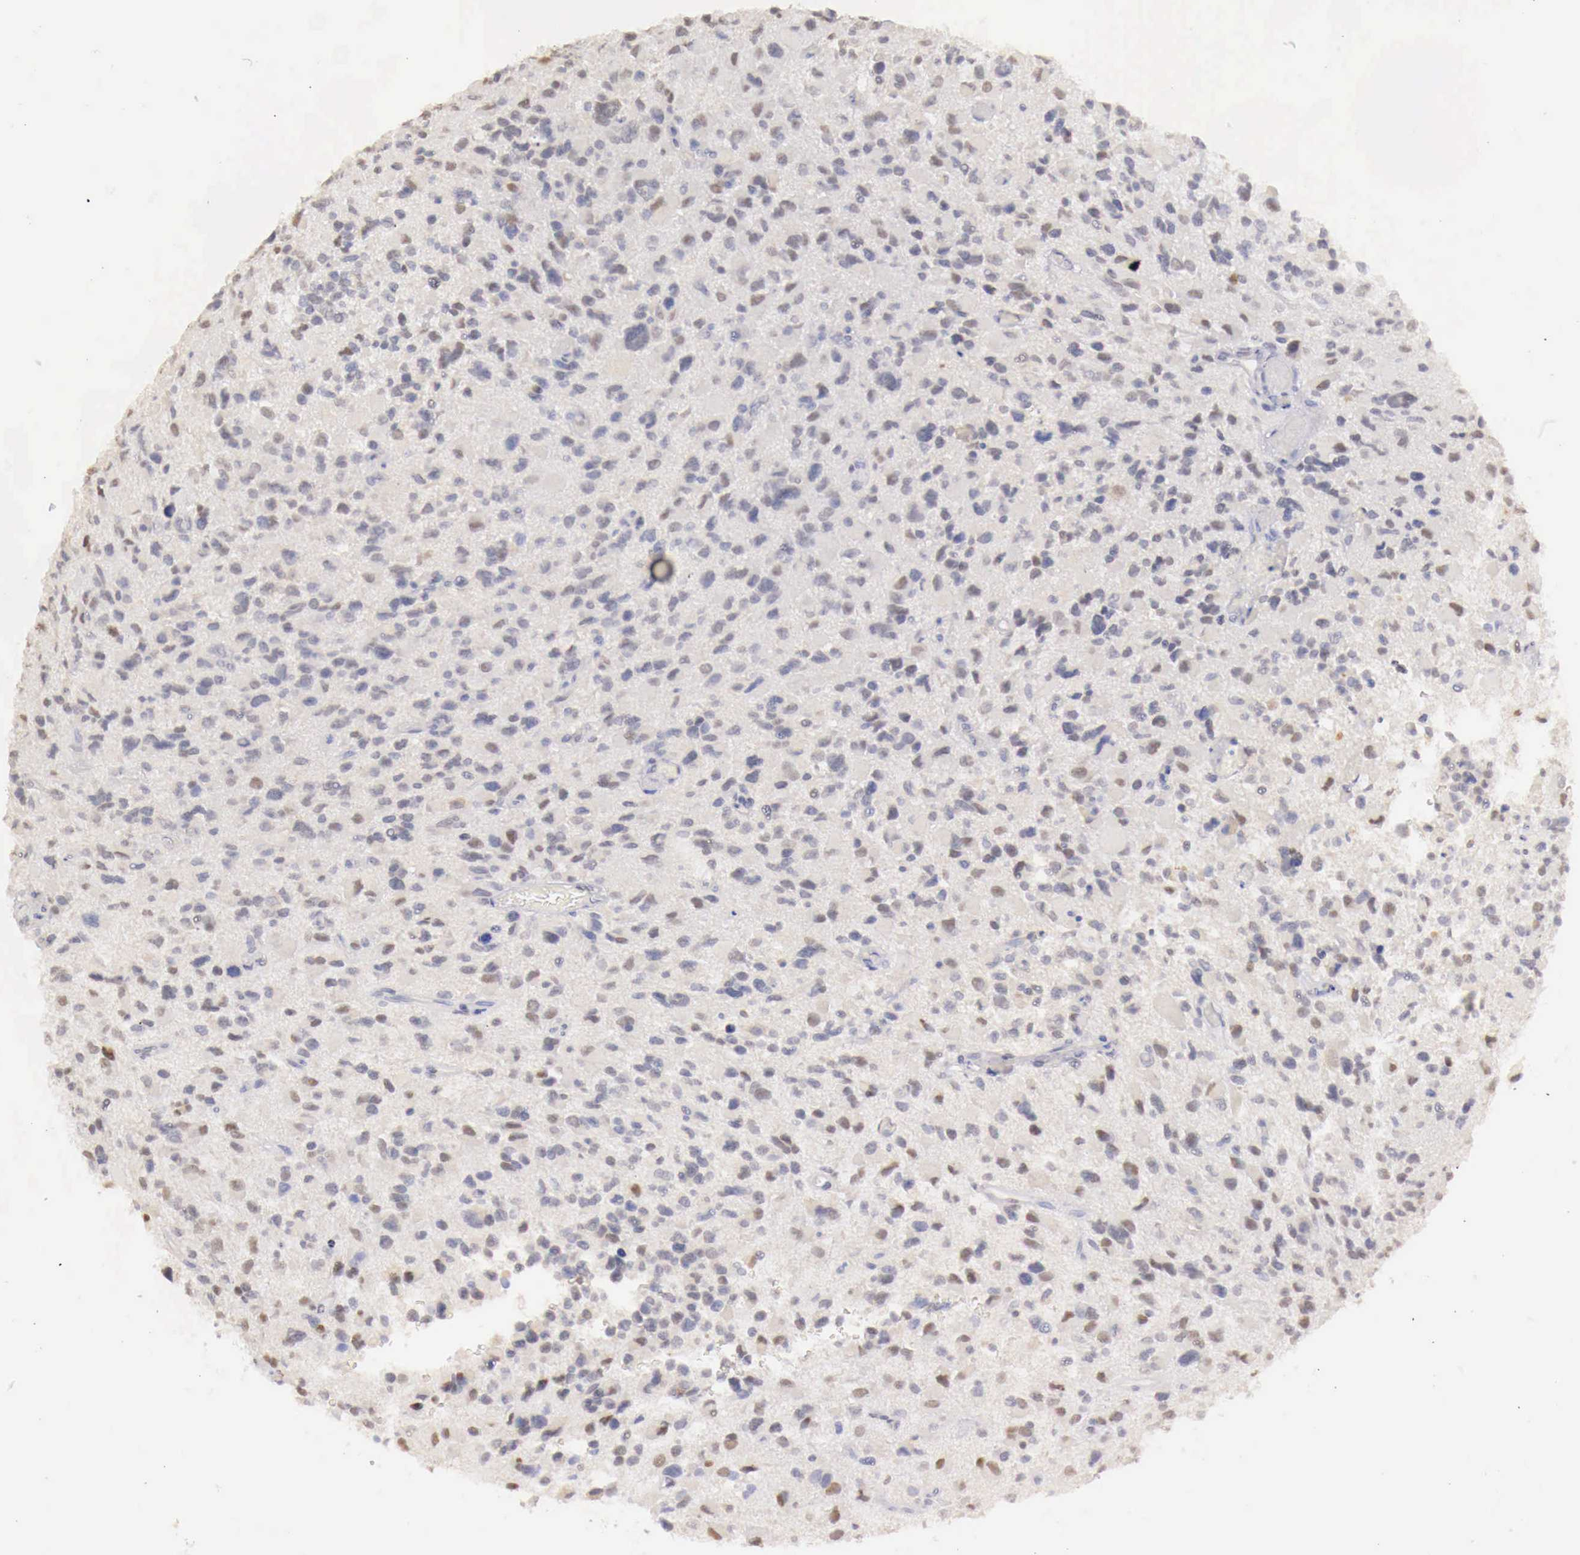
{"staining": {"intensity": "negative", "quantity": "none", "location": "none"}, "tissue": "glioma", "cell_type": "Tumor cells", "image_type": "cancer", "snomed": [{"axis": "morphology", "description": "Glioma, malignant, High grade"}, {"axis": "topography", "description": "Brain"}], "caption": "Immunohistochemical staining of malignant glioma (high-grade) reveals no significant positivity in tumor cells.", "gene": "UBA1", "patient": {"sex": "male", "age": 69}}